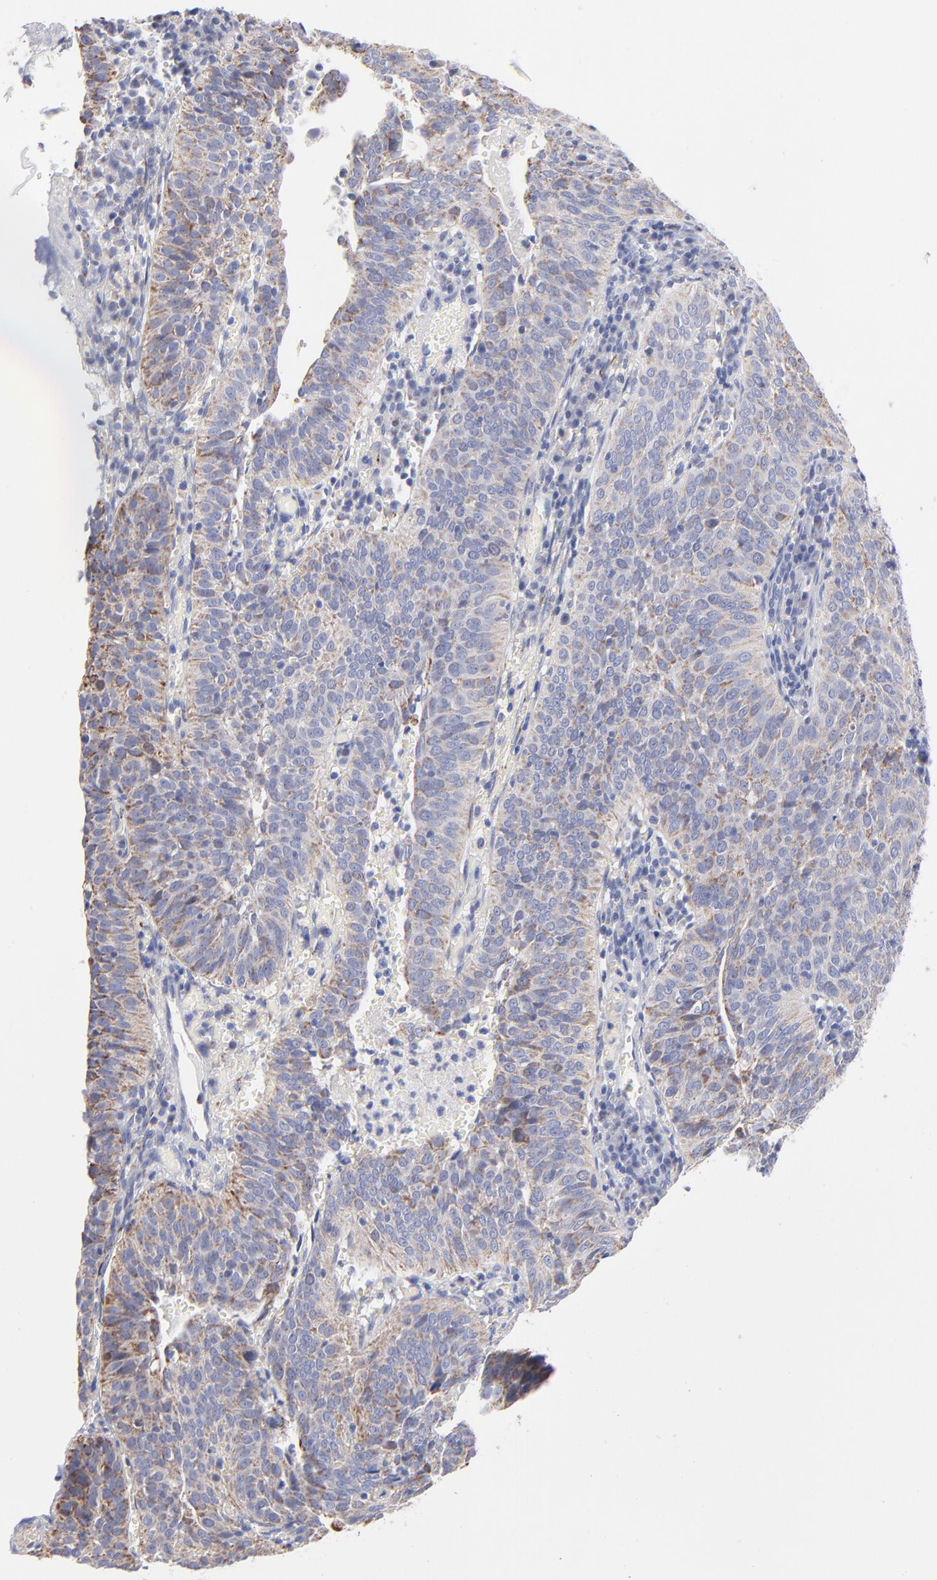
{"staining": {"intensity": "weak", "quantity": ">75%", "location": "cytoplasmic/membranous"}, "tissue": "cervical cancer", "cell_type": "Tumor cells", "image_type": "cancer", "snomed": [{"axis": "morphology", "description": "Squamous cell carcinoma, NOS"}, {"axis": "topography", "description": "Cervix"}], "caption": "Protein staining of cervical cancer (squamous cell carcinoma) tissue demonstrates weak cytoplasmic/membranous staining in approximately >75% of tumor cells. The staining was performed using DAB (3,3'-diaminobenzidine) to visualize the protein expression in brown, while the nuclei were stained in blue with hematoxylin (Magnification: 20x).", "gene": "TST", "patient": {"sex": "female", "age": 39}}